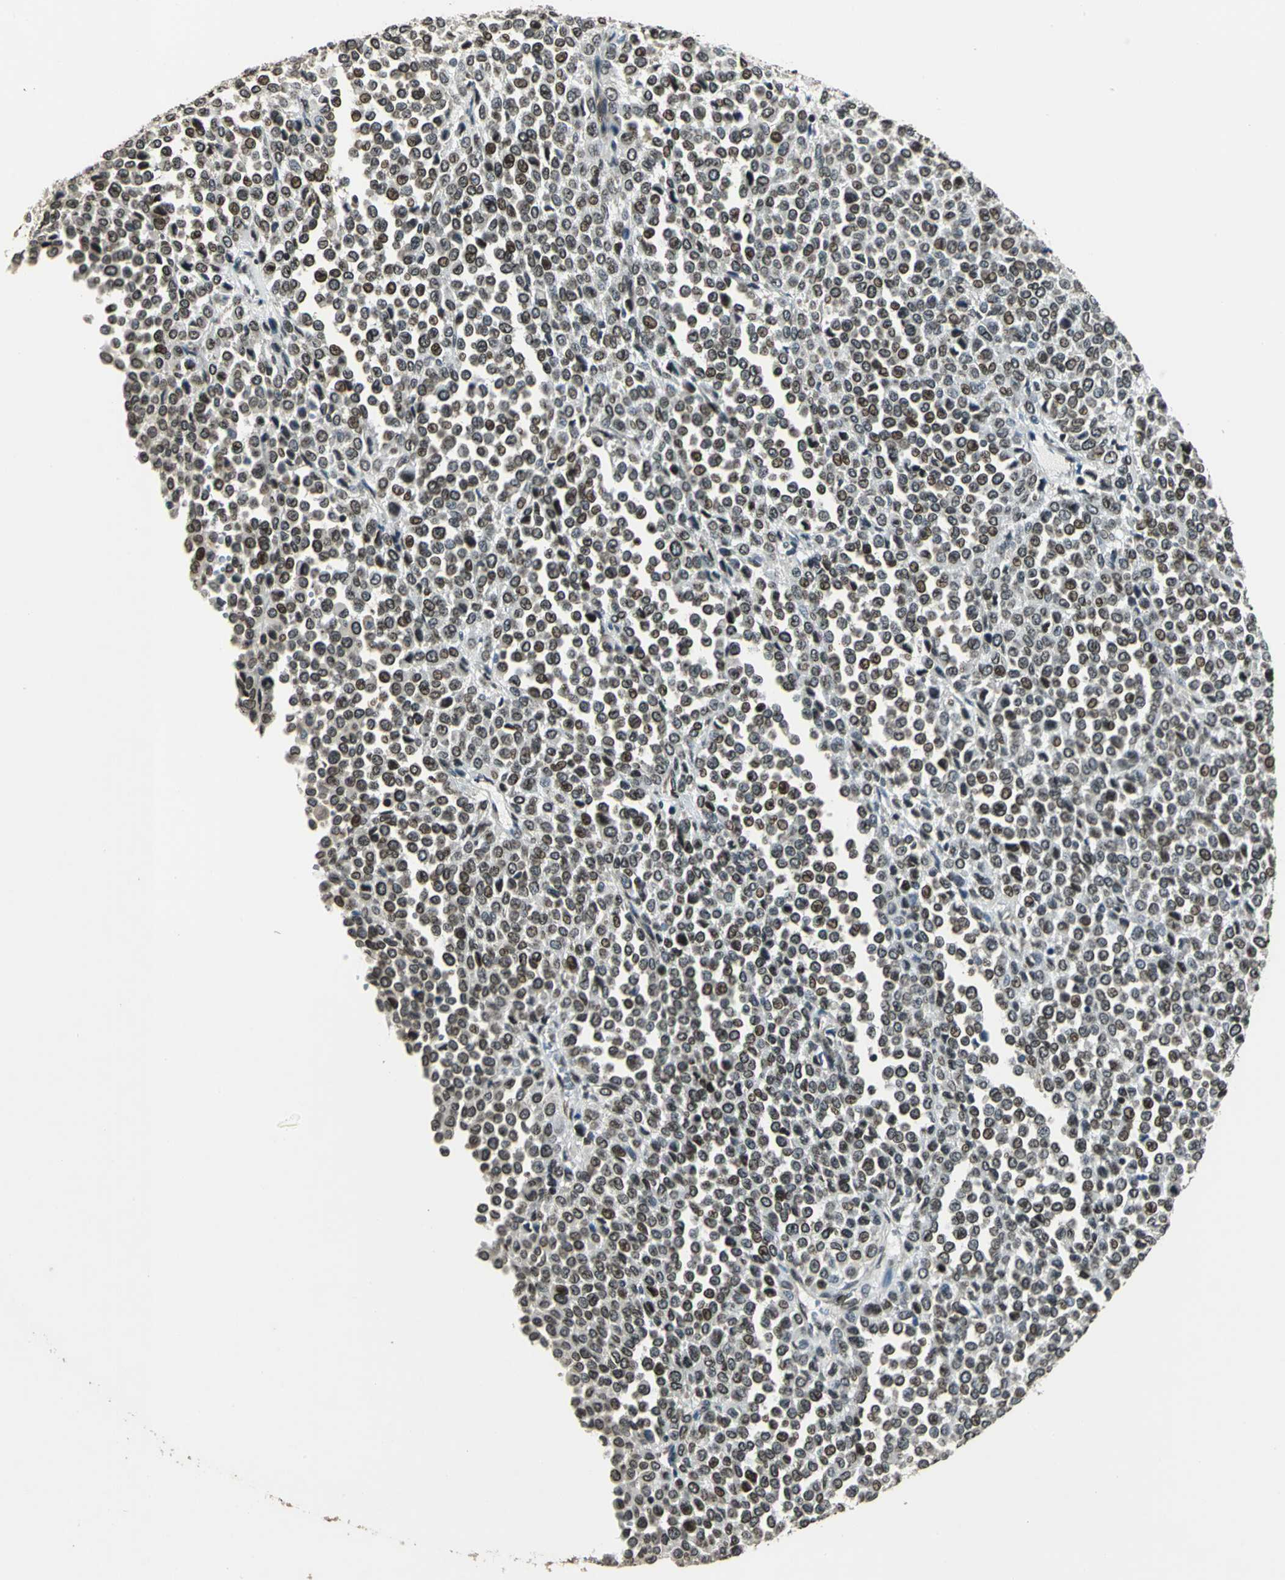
{"staining": {"intensity": "moderate", "quantity": ">75%", "location": "cytoplasmic/membranous,nuclear"}, "tissue": "melanoma", "cell_type": "Tumor cells", "image_type": "cancer", "snomed": [{"axis": "morphology", "description": "Malignant melanoma, Metastatic site"}, {"axis": "topography", "description": "Pancreas"}], "caption": "Immunohistochemical staining of melanoma reveals medium levels of moderate cytoplasmic/membranous and nuclear protein positivity in about >75% of tumor cells. (brown staining indicates protein expression, while blue staining denotes nuclei).", "gene": "BRIP1", "patient": {"sex": "female", "age": 30}}